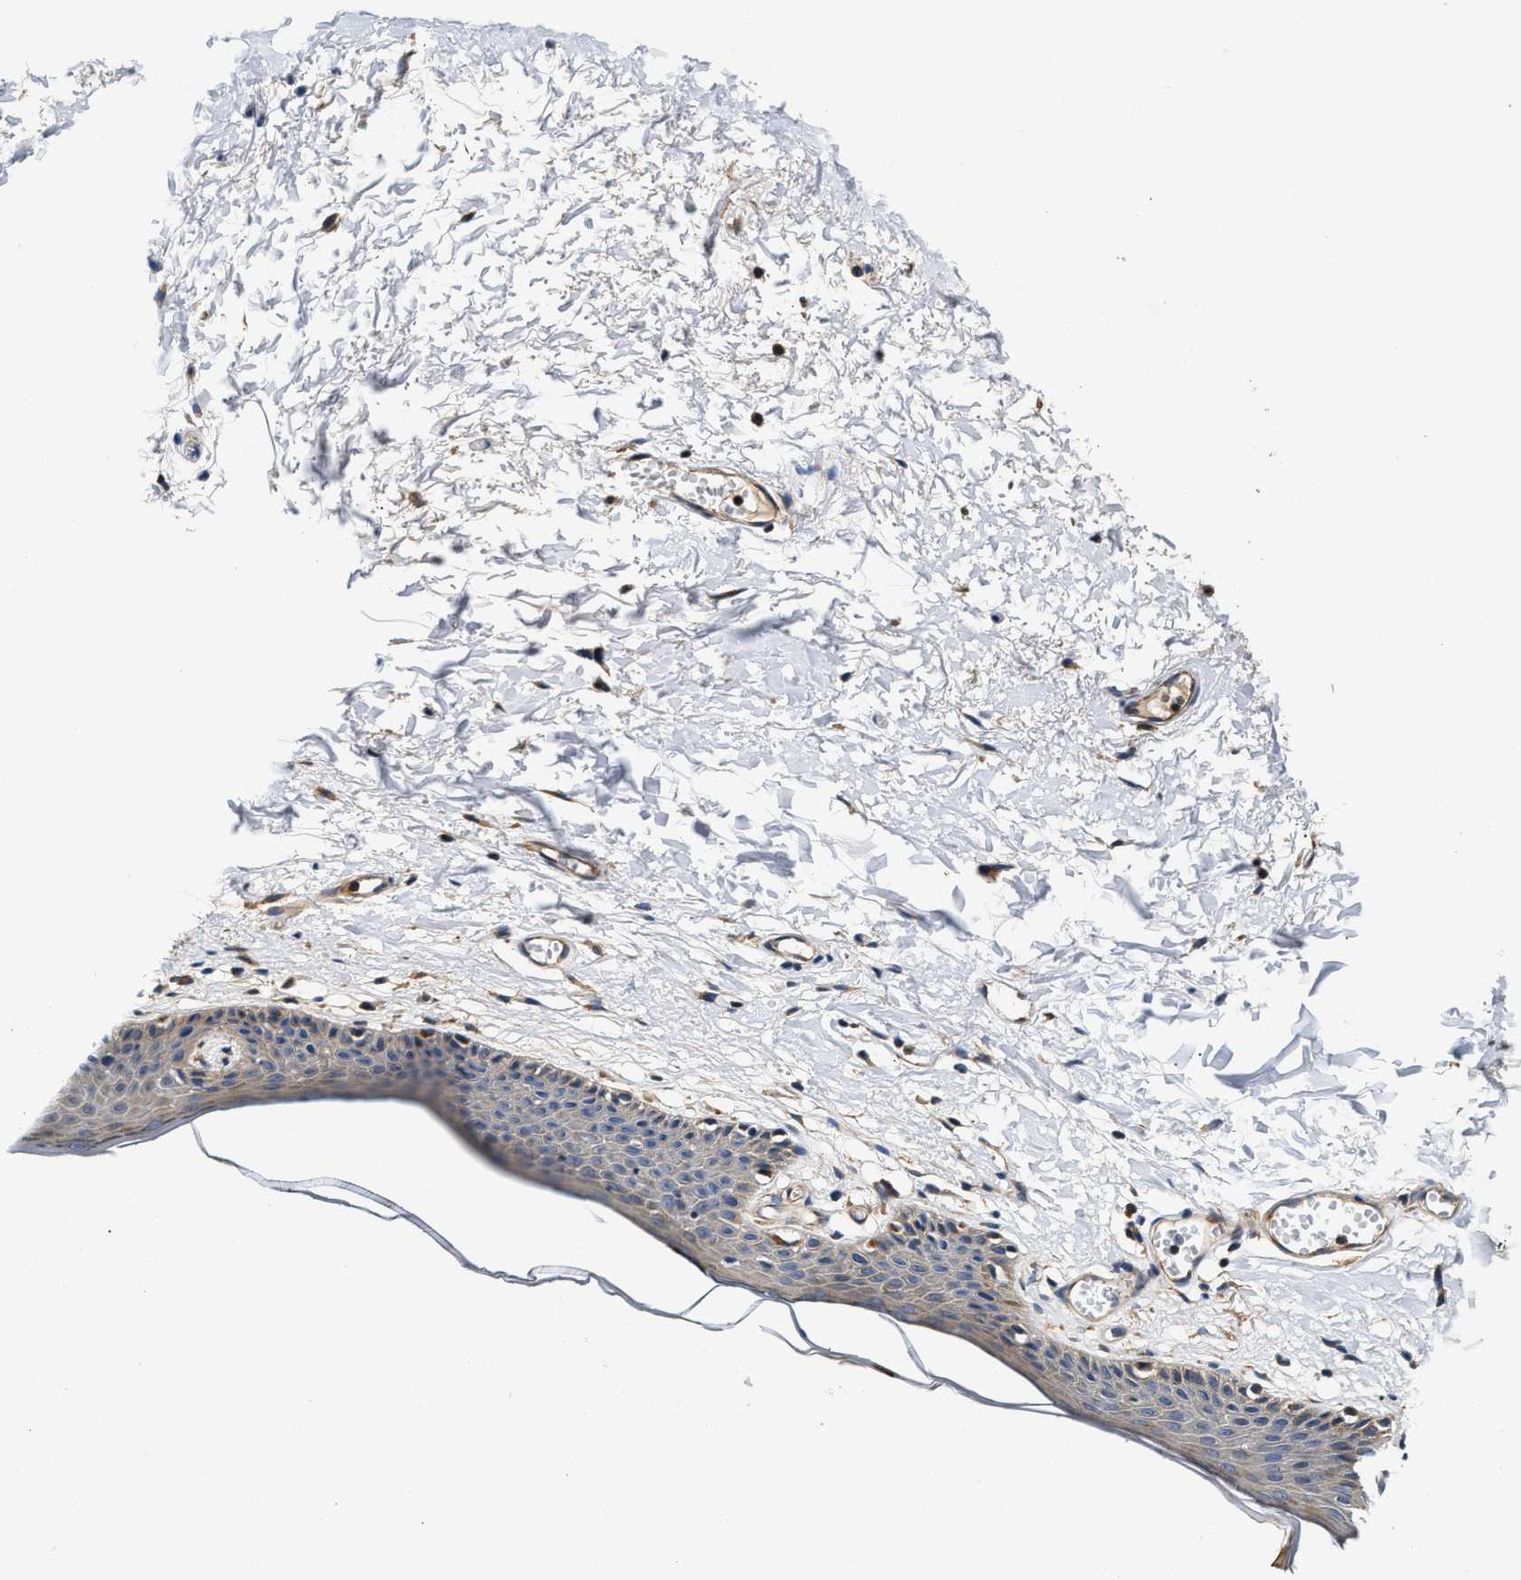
{"staining": {"intensity": "weak", "quantity": "25%-75%", "location": "cytoplasmic/membranous"}, "tissue": "skin", "cell_type": "Epidermal cells", "image_type": "normal", "snomed": [{"axis": "morphology", "description": "Normal tissue, NOS"}, {"axis": "topography", "description": "Vulva"}], "caption": "Immunohistochemical staining of benign skin displays low levels of weak cytoplasmic/membranous expression in about 25%-75% of epidermal cells.", "gene": "TEX2", "patient": {"sex": "female", "age": 54}}